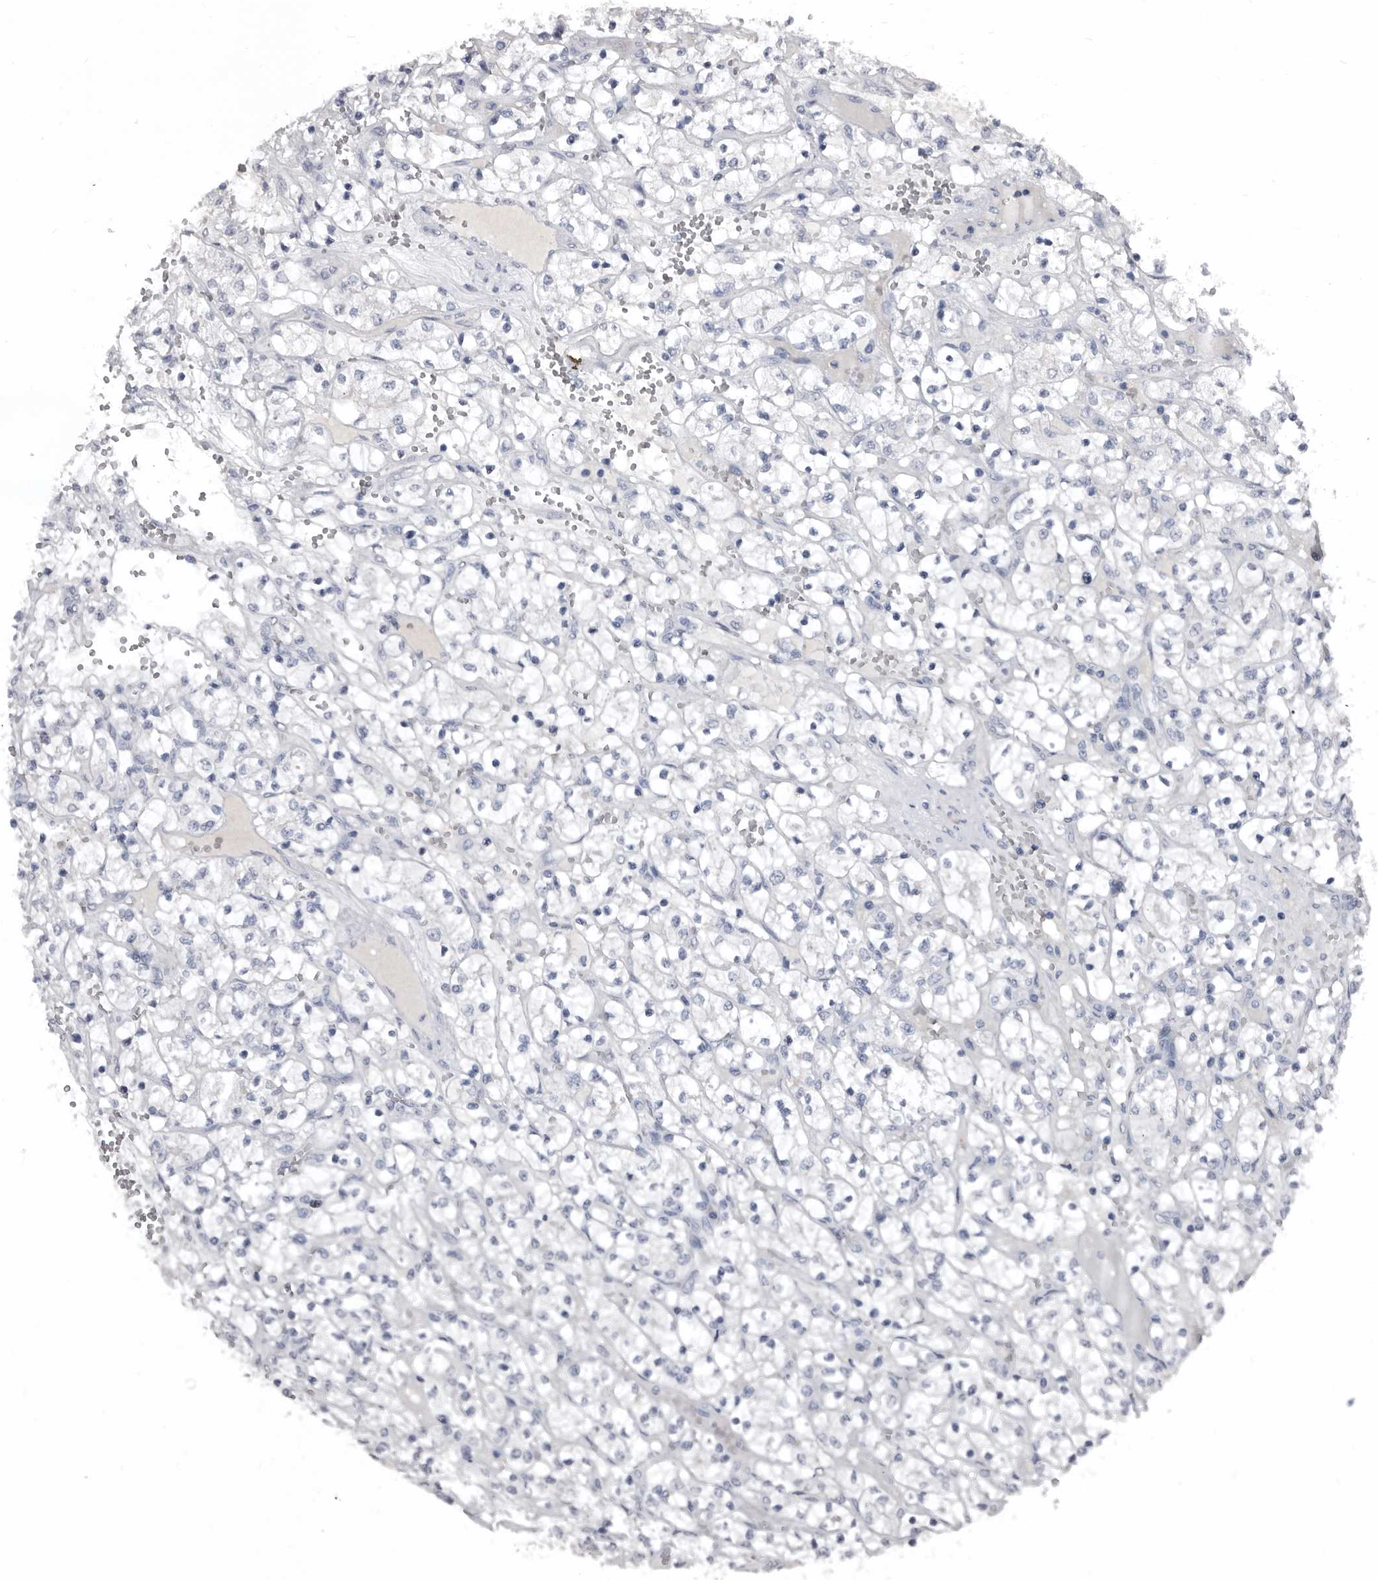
{"staining": {"intensity": "negative", "quantity": "none", "location": "none"}, "tissue": "renal cancer", "cell_type": "Tumor cells", "image_type": "cancer", "snomed": [{"axis": "morphology", "description": "Adenocarcinoma, NOS"}, {"axis": "topography", "description": "Kidney"}], "caption": "The IHC photomicrograph has no significant positivity in tumor cells of adenocarcinoma (renal) tissue. (DAB immunohistochemistry visualized using brightfield microscopy, high magnification).", "gene": "GREB1", "patient": {"sex": "female", "age": 69}}